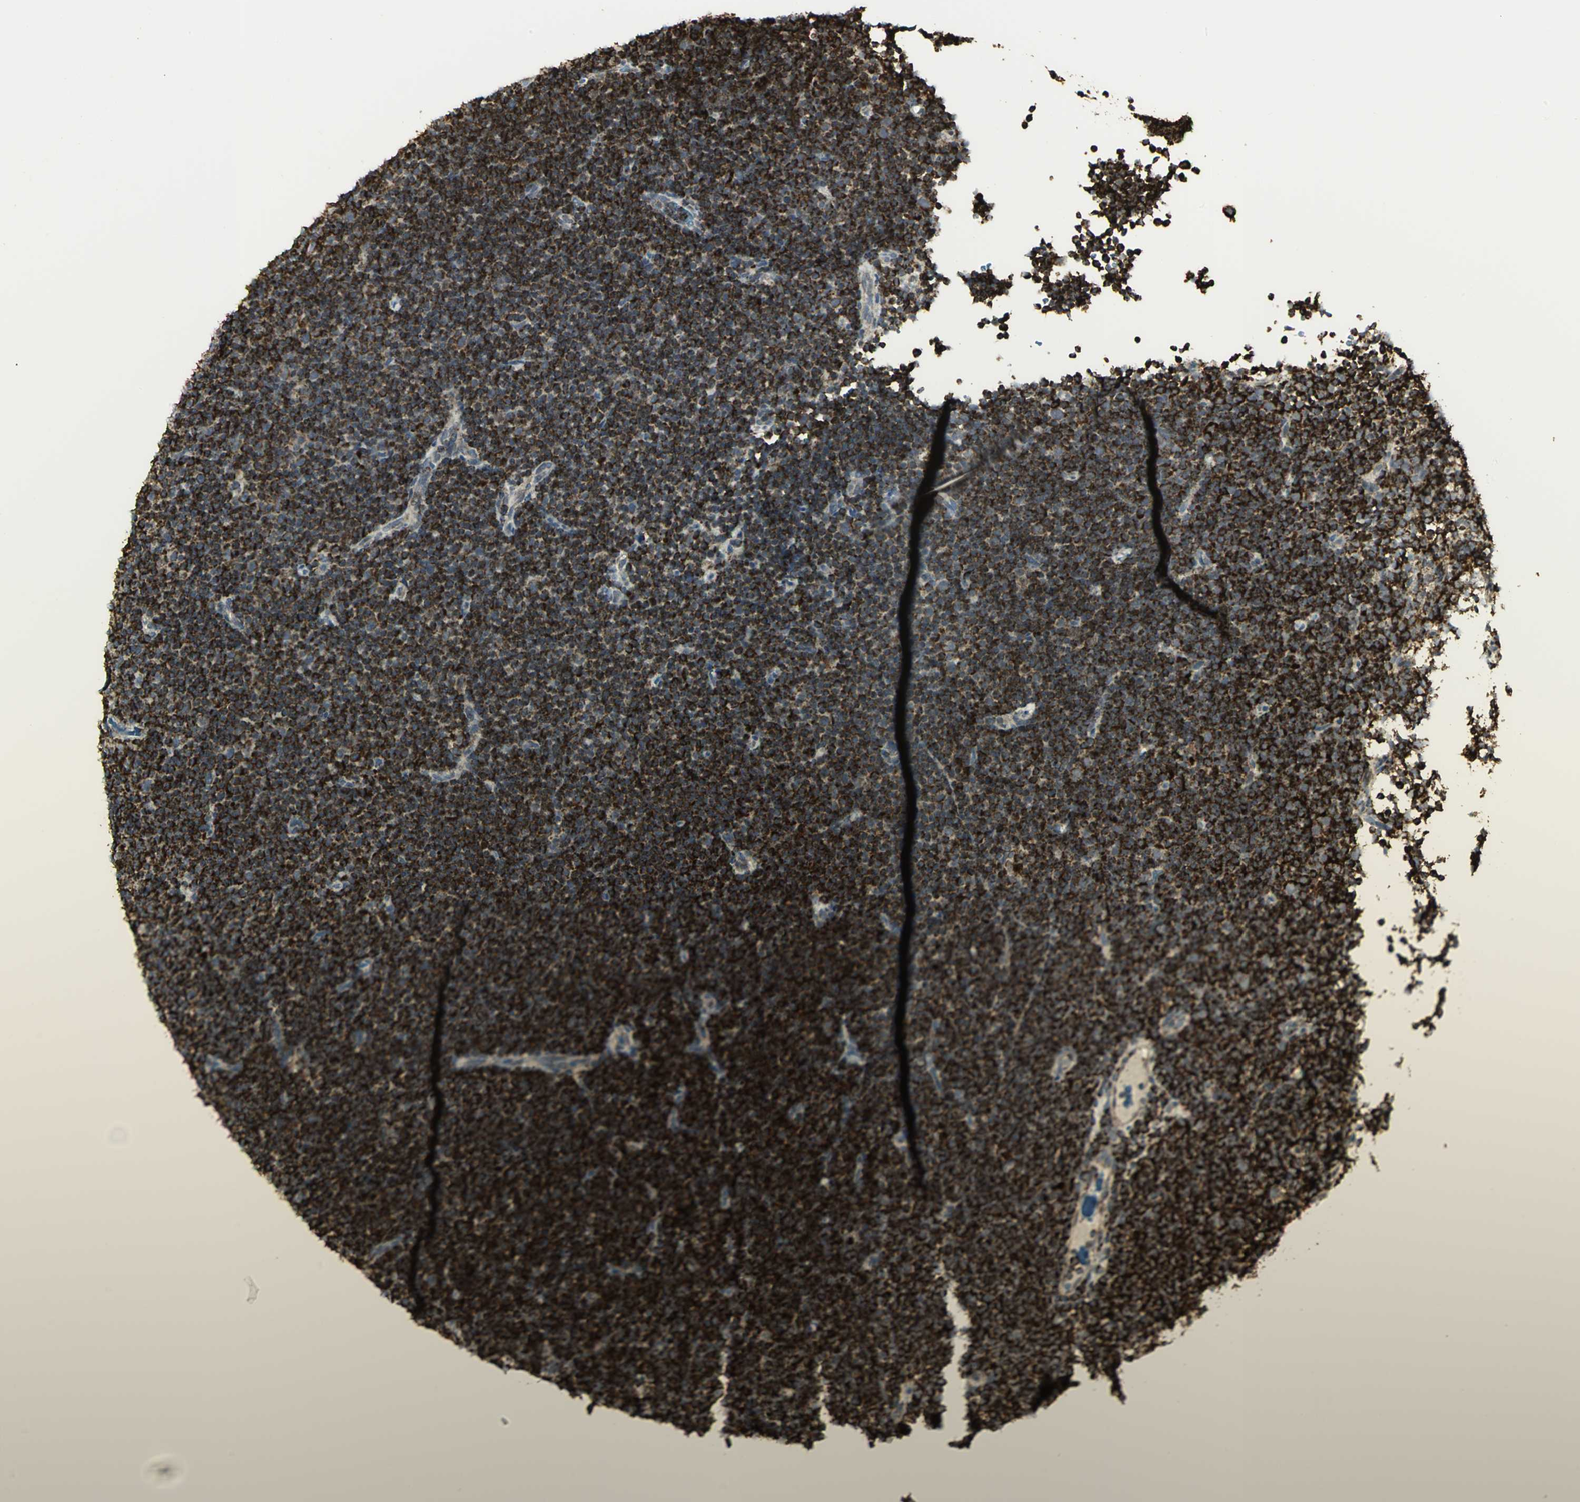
{"staining": {"intensity": "strong", "quantity": ">75%", "location": "cytoplasmic/membranous"}, "tissue": "lymphoma", "cell_type": "Tumor cells", "image_type": "cancer", "snomed": [{"axis": "morphology", "description": "Malignant lymphoma, non-Hodgkin's type, Low grade"}, {"axis": "topography", "description": "Lymph node"}], "caption": "Immunohistochemical staining of human low-grade malignant lymphoma, non-Hodgkin's type reveals high levels of strong cytoplasmic/membranous staining in approximately >75% of tumor cells.", "gene": "VDAC1", "patient": {"sex": "female", "age": 67}}